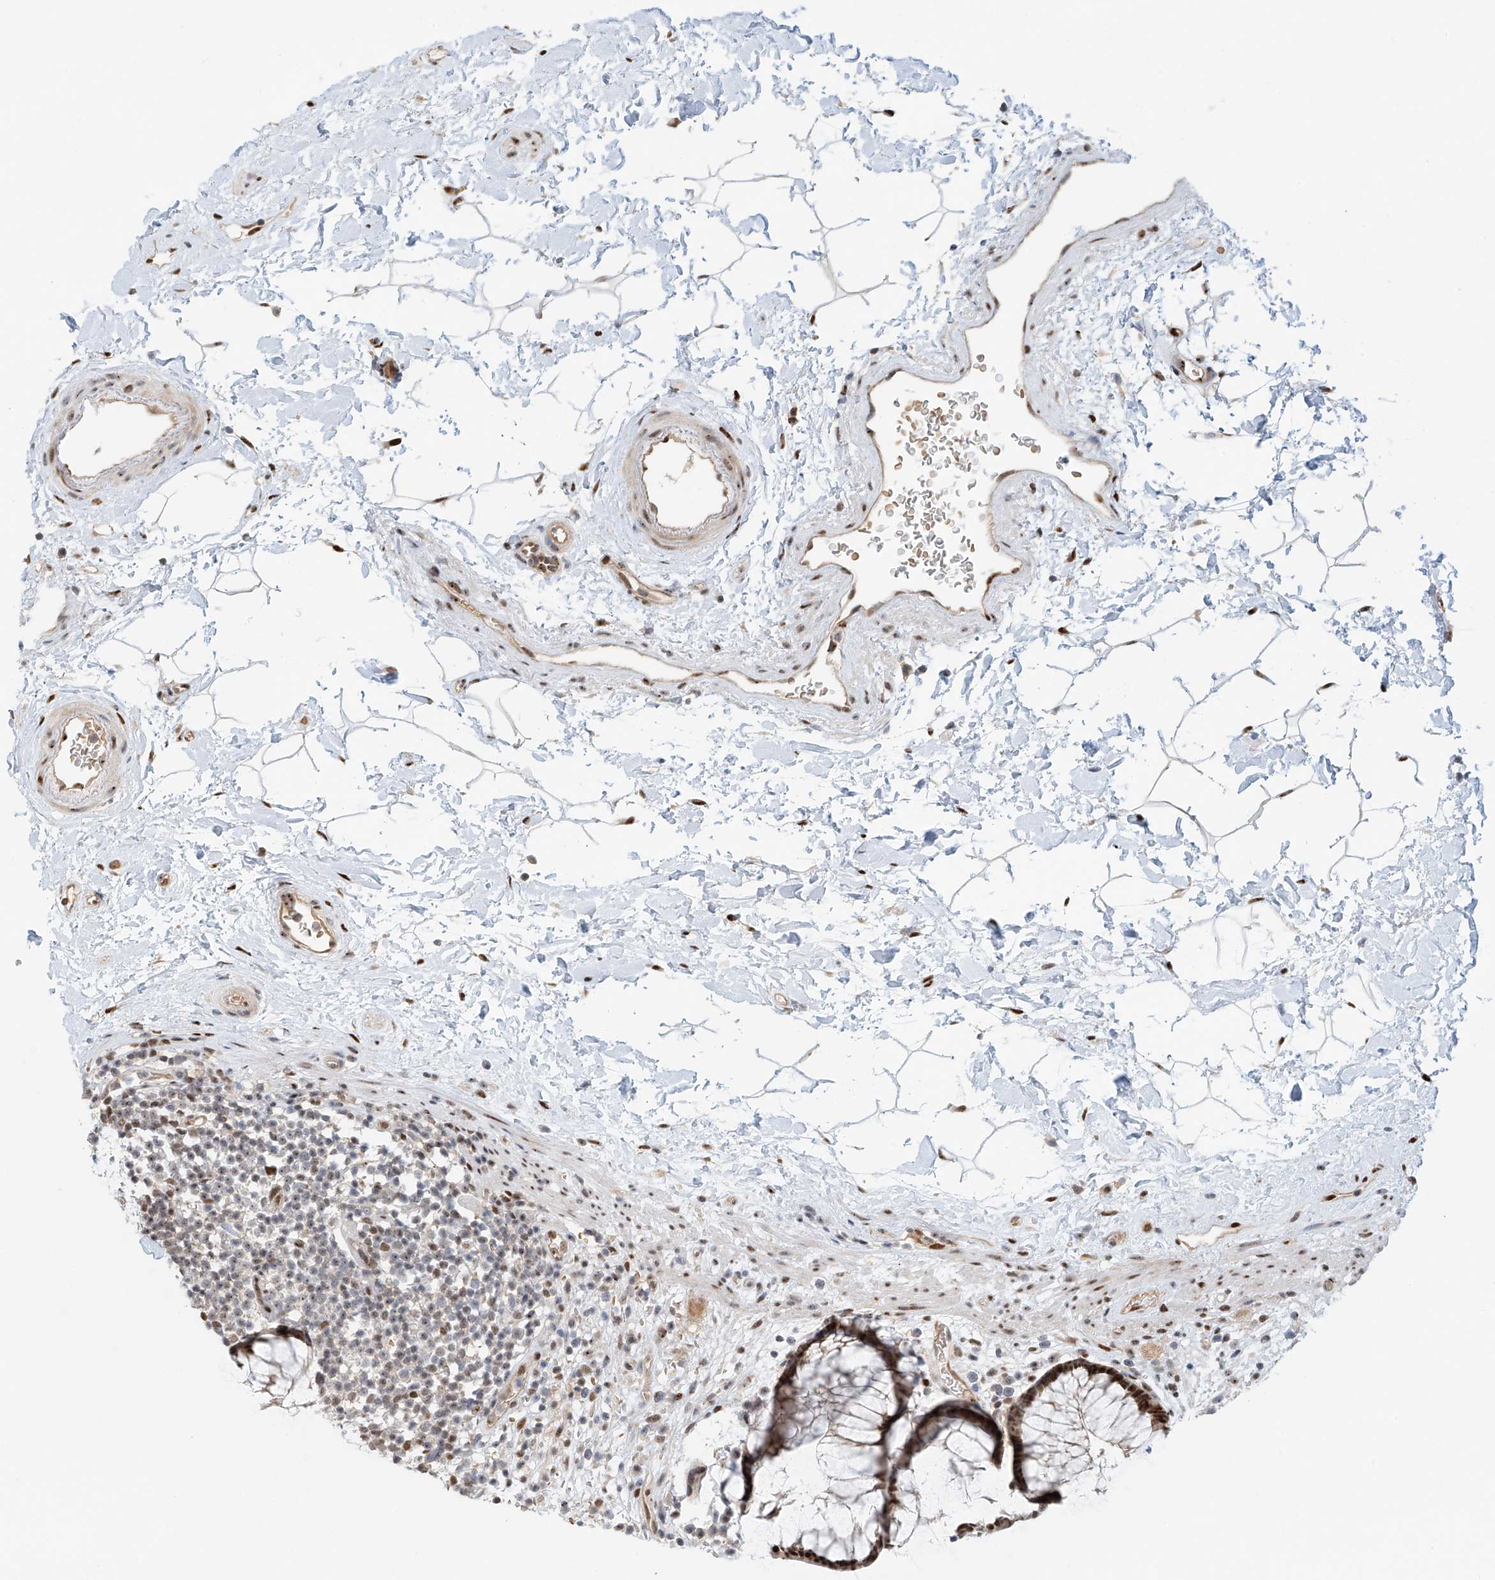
{"staining": {"intensity": "strong", "quantity": ">75%", "location": "nuclear"}, "tissue": "rectum", "cell_type": "Glandular cells", "image_type": "normal", "snomed": [{"axis": "morphology", "description": "Normal tissue, NOS"}, {"axis": "topography", "description": "Rectum"}], "caption": "This is a micrograph of immunohistochemistry (IHC) staining of normal rectum, which shows strong expression in the nuclear of glandular cells.", "gene": "ZNF514", "patient": {"sex": "male", "age": 51}}